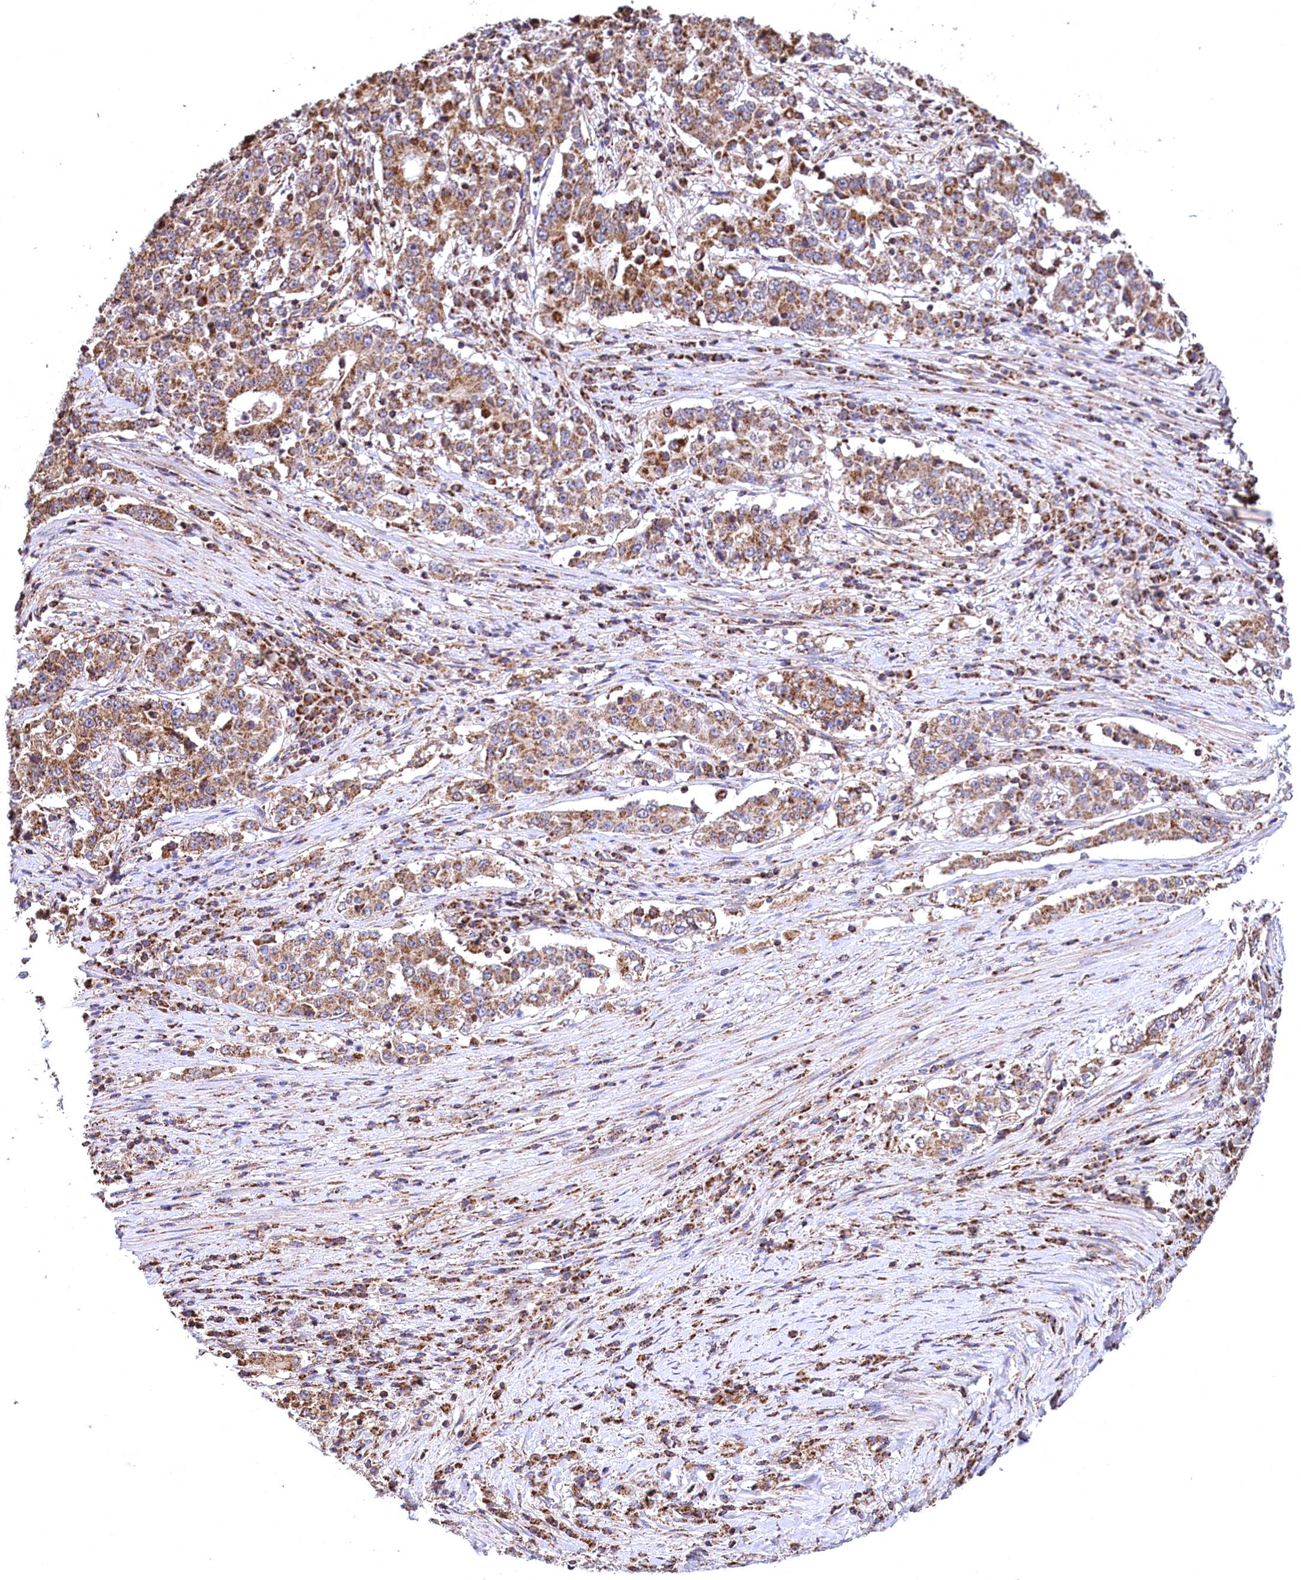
{"staining": {"intensity": "moderate", "quantity": ">75%", "location": "cytoplasmic/membranous"}, "tissue": "stomach cancer", "cell_type": "Tumor cells", "image_type": "cancer", "snomed": [{"axis": "morphology", "description": "Adenocarcinoma, NOS"}, {"axis": "topography", "description": "Stomach"}], "caption": "A medium amount of moderate cytoplasmic/membranous expression is seen in about >75% of tumor cells in adenocarcinoma (stomach) tissue. (IHC, brightfield microscopy, high magnification).", "gene": "NUDT15", "patient": {"sex": "male", "age": 59}}